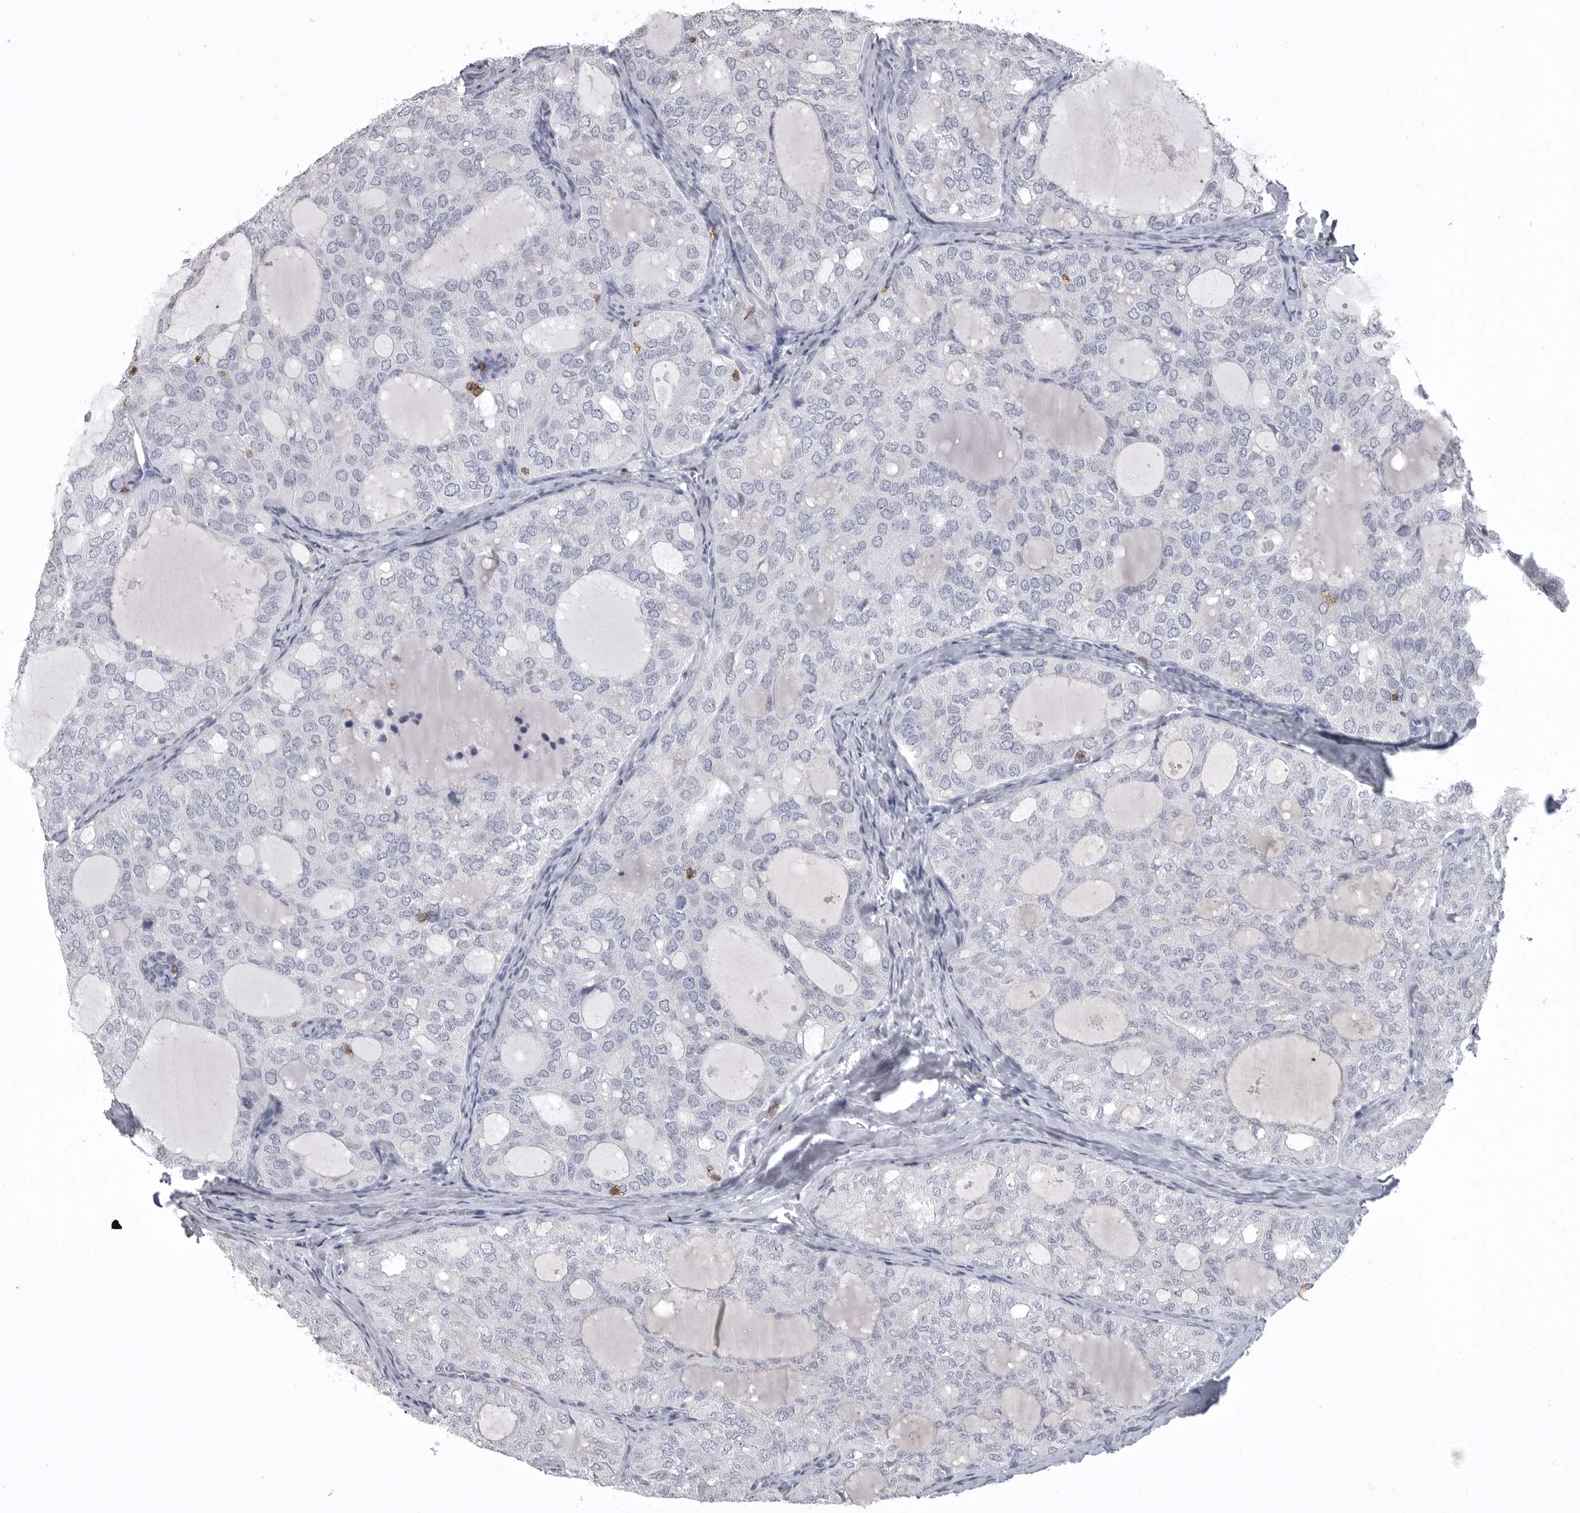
{"staining": {"intensity": "negative", "quantity": "none", "location": "none"}, "tissue": "thyroid cancer", "cell_type": "Tumor cells", "image_type": "cancer", "snomed": [{"axis": "morphology", "description": "Follicular adenoma carcinoma, NOS"}, {"axis": "topography", "description": "Thyroid gland"}], "caption": "Thyroid follicular adenoma carcinoma stained for a protein using immunohistochemistry (IHC) shows no positivity tumor cells.", "gene": "ITGAL", "patient": {"sex": "male", "age": 75}}